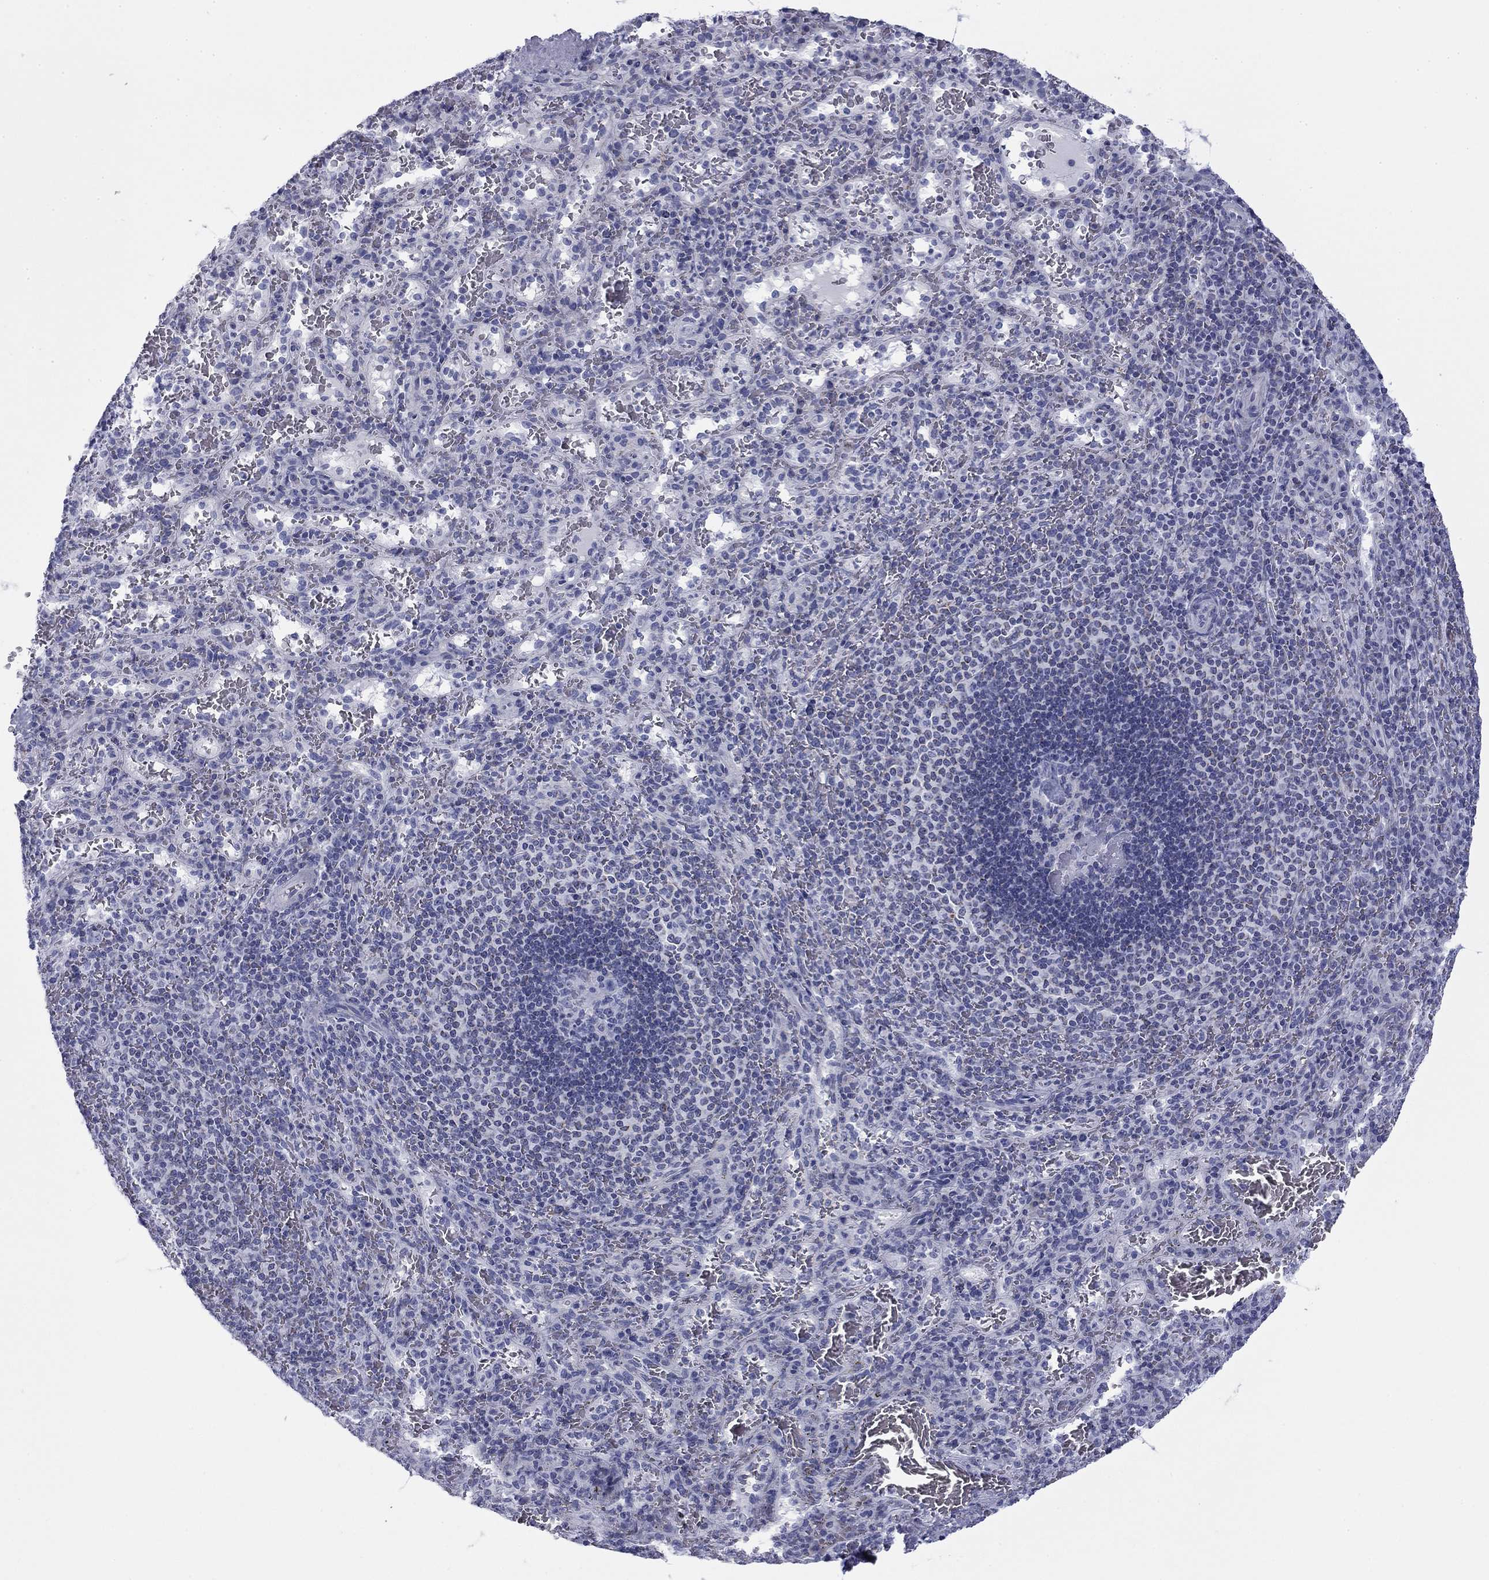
{"staining": {"intensity": "negative", "quantity": "none", "location": "none"}, "tissue": "spleen", "cell_type": "Cells in red pulp", "image_type": "normal", "snomed": [{"axis": "morphology", "description": "Normal tissue, NOS"}, {"axis": "topography", "description": "Spleen"}], "caption": "Benign spleen was stained to show a protein in brown. There is no significant positivity in cells in red pulp. The staining was performed using DAB (3,3'-diaminobenzidine) to visualize the protein expression in brown, while the nuclei were stained in blue with hematoxylin (Magnification: 20x).", "gene": "ZP2", "patient": {"sex": "male", "age": 57}}